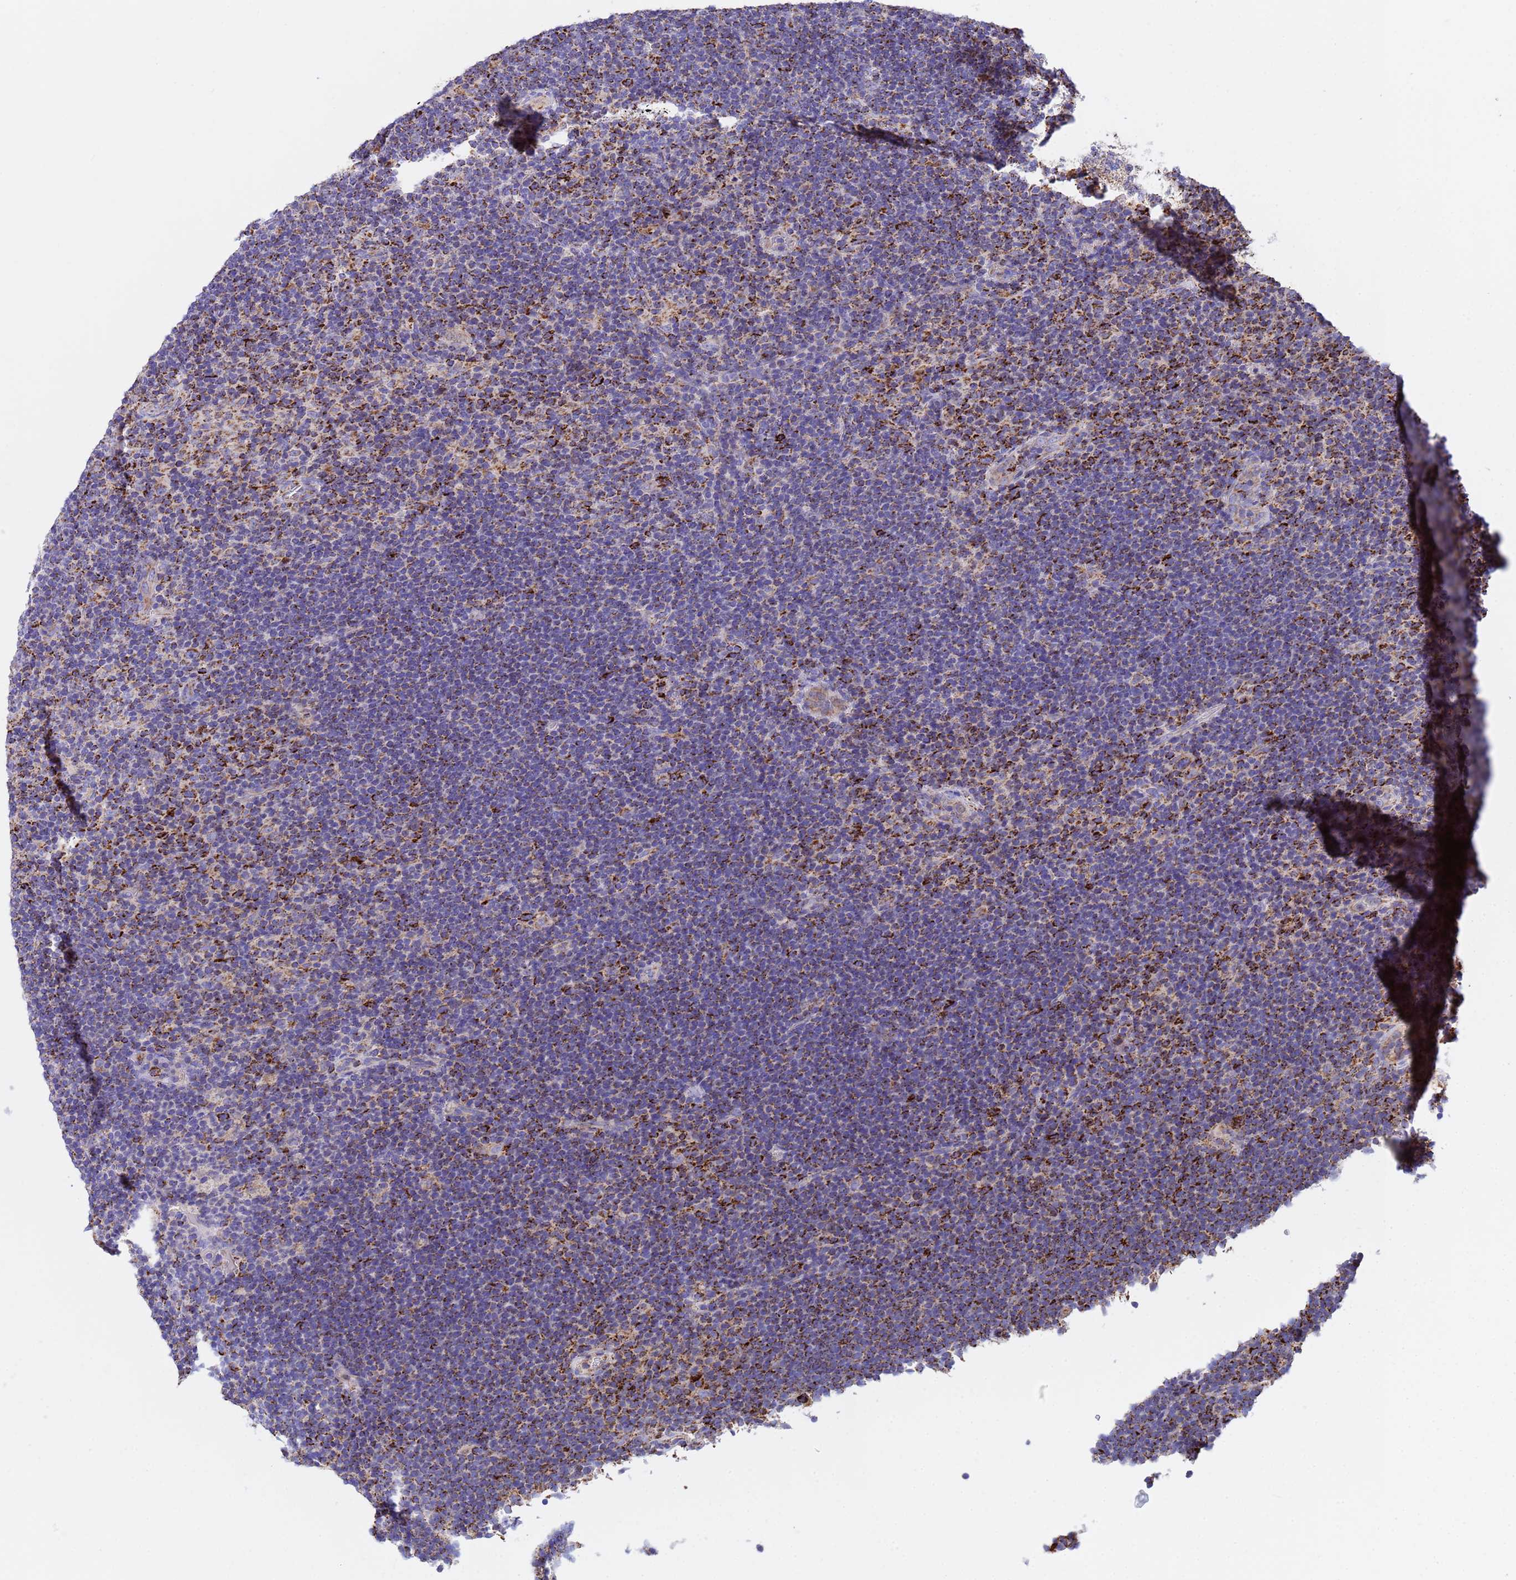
{"staining": {"intensity": "negative", "quantity": "none", "location": "none"}, "tissue": "lymphoma", "cell_type": "Tumor cells", "image_type": "cancer", "snomed": [{"axis": "morphology", "description": "Hodgkin's disease, NOS"}, {"axis": "topography", "description": "Lymph node"}], "caption": "The histopathology image reveals no staining of tumor cells in Hodgkin's disease.", "gene": "TUBGCP3", "patient": {"sex": "female", "age": 57}}